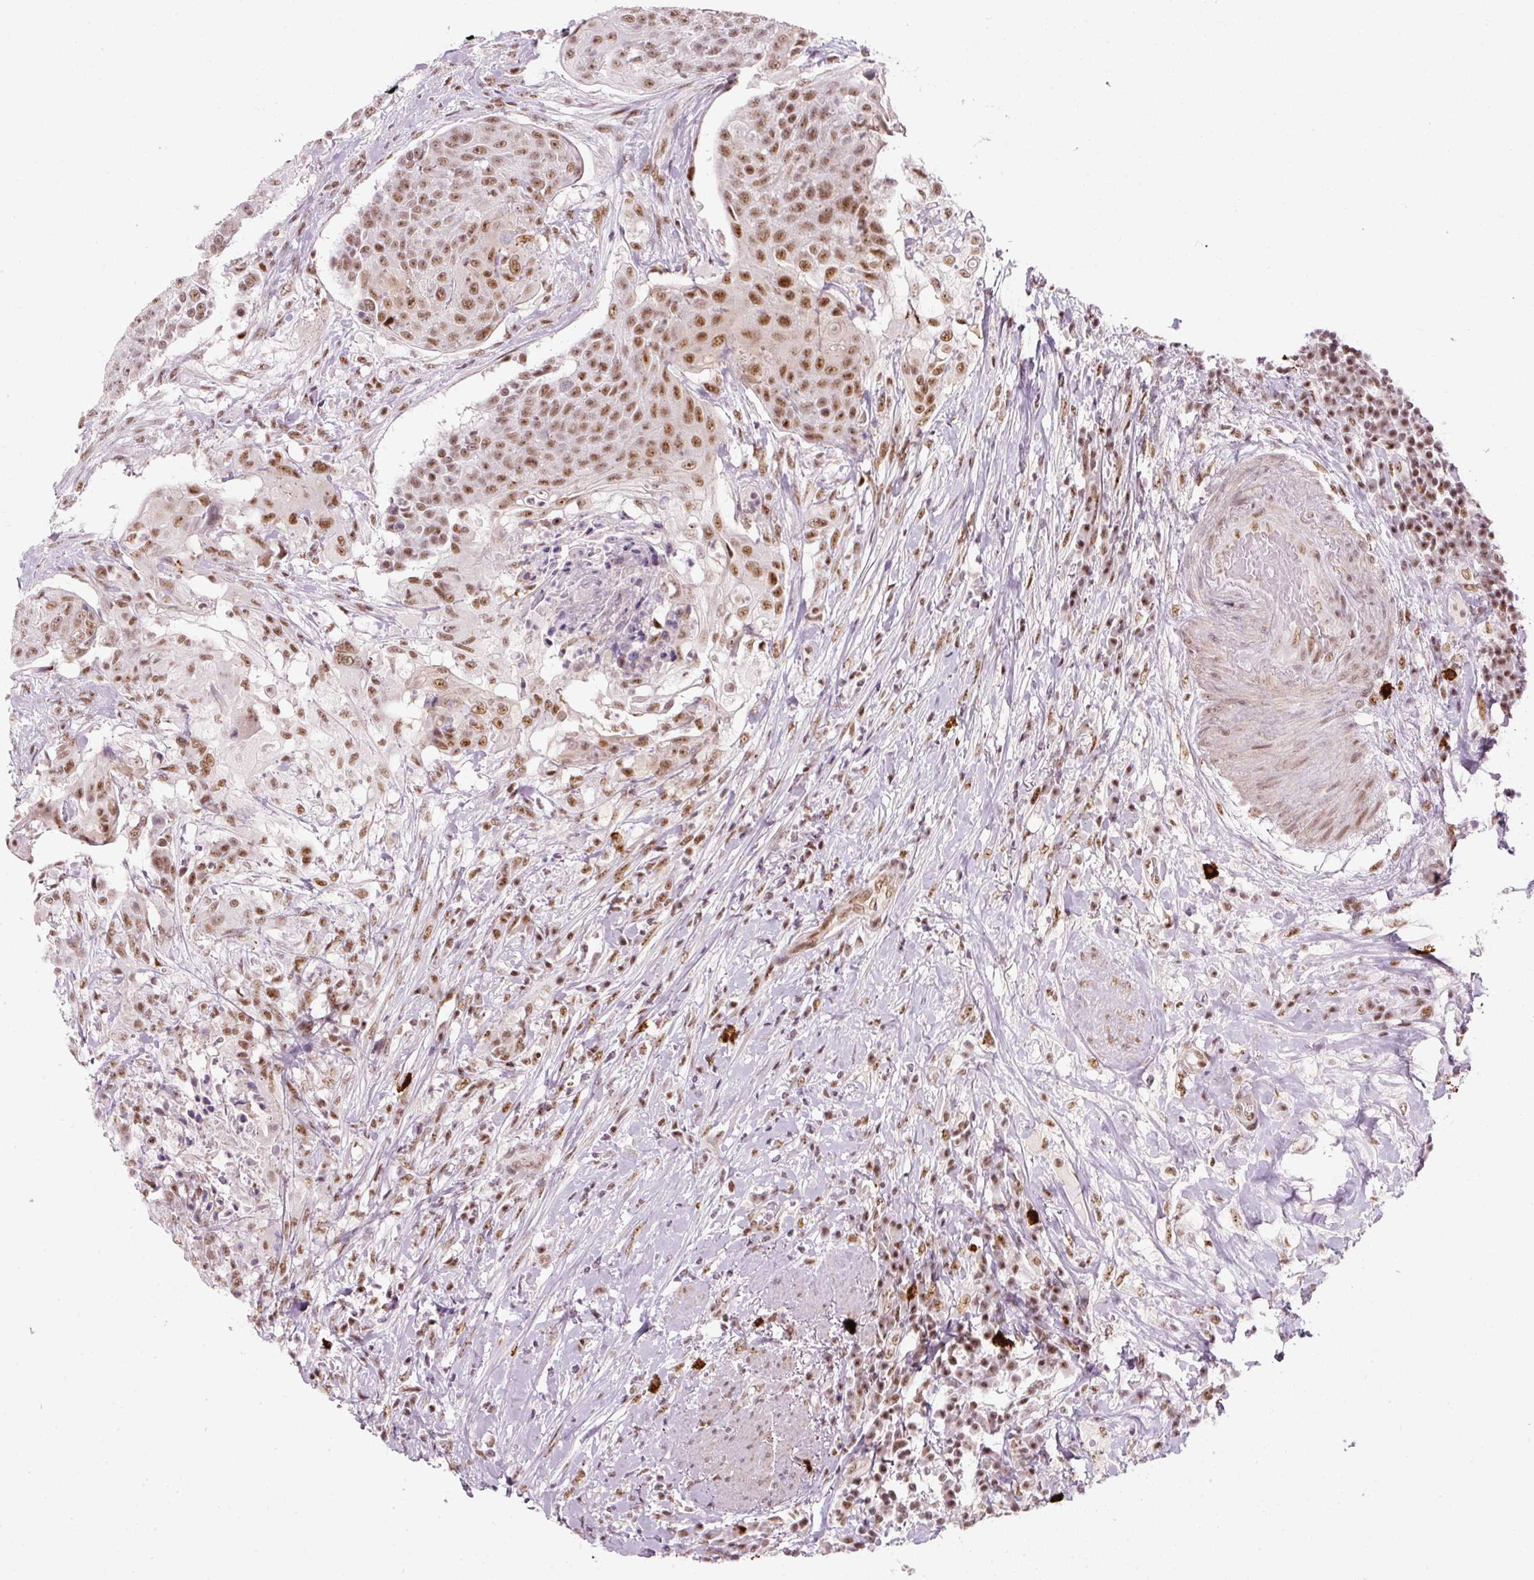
{"staining": {"intensity": "moderate", "quantity": ">75%", "location": "nuclear"}, "tissue": "urothelial cancer", "cell_type": "Tumor cells", "image_type": "cancer", "snomed": [{"axis": "morphology", "description": "Urothelial carcinoma, High grade"}, {"axis": "topography", "description": "Urinary bladder"}], "caption": "Immunohistochemical staining of high-grade urothelial carcinoma exhibits medium levels of moderate nuclear expression in approximately >75% of tumor cells.", "gene": "U2AF2", "patient": {"sex": "female", "age": 63}}